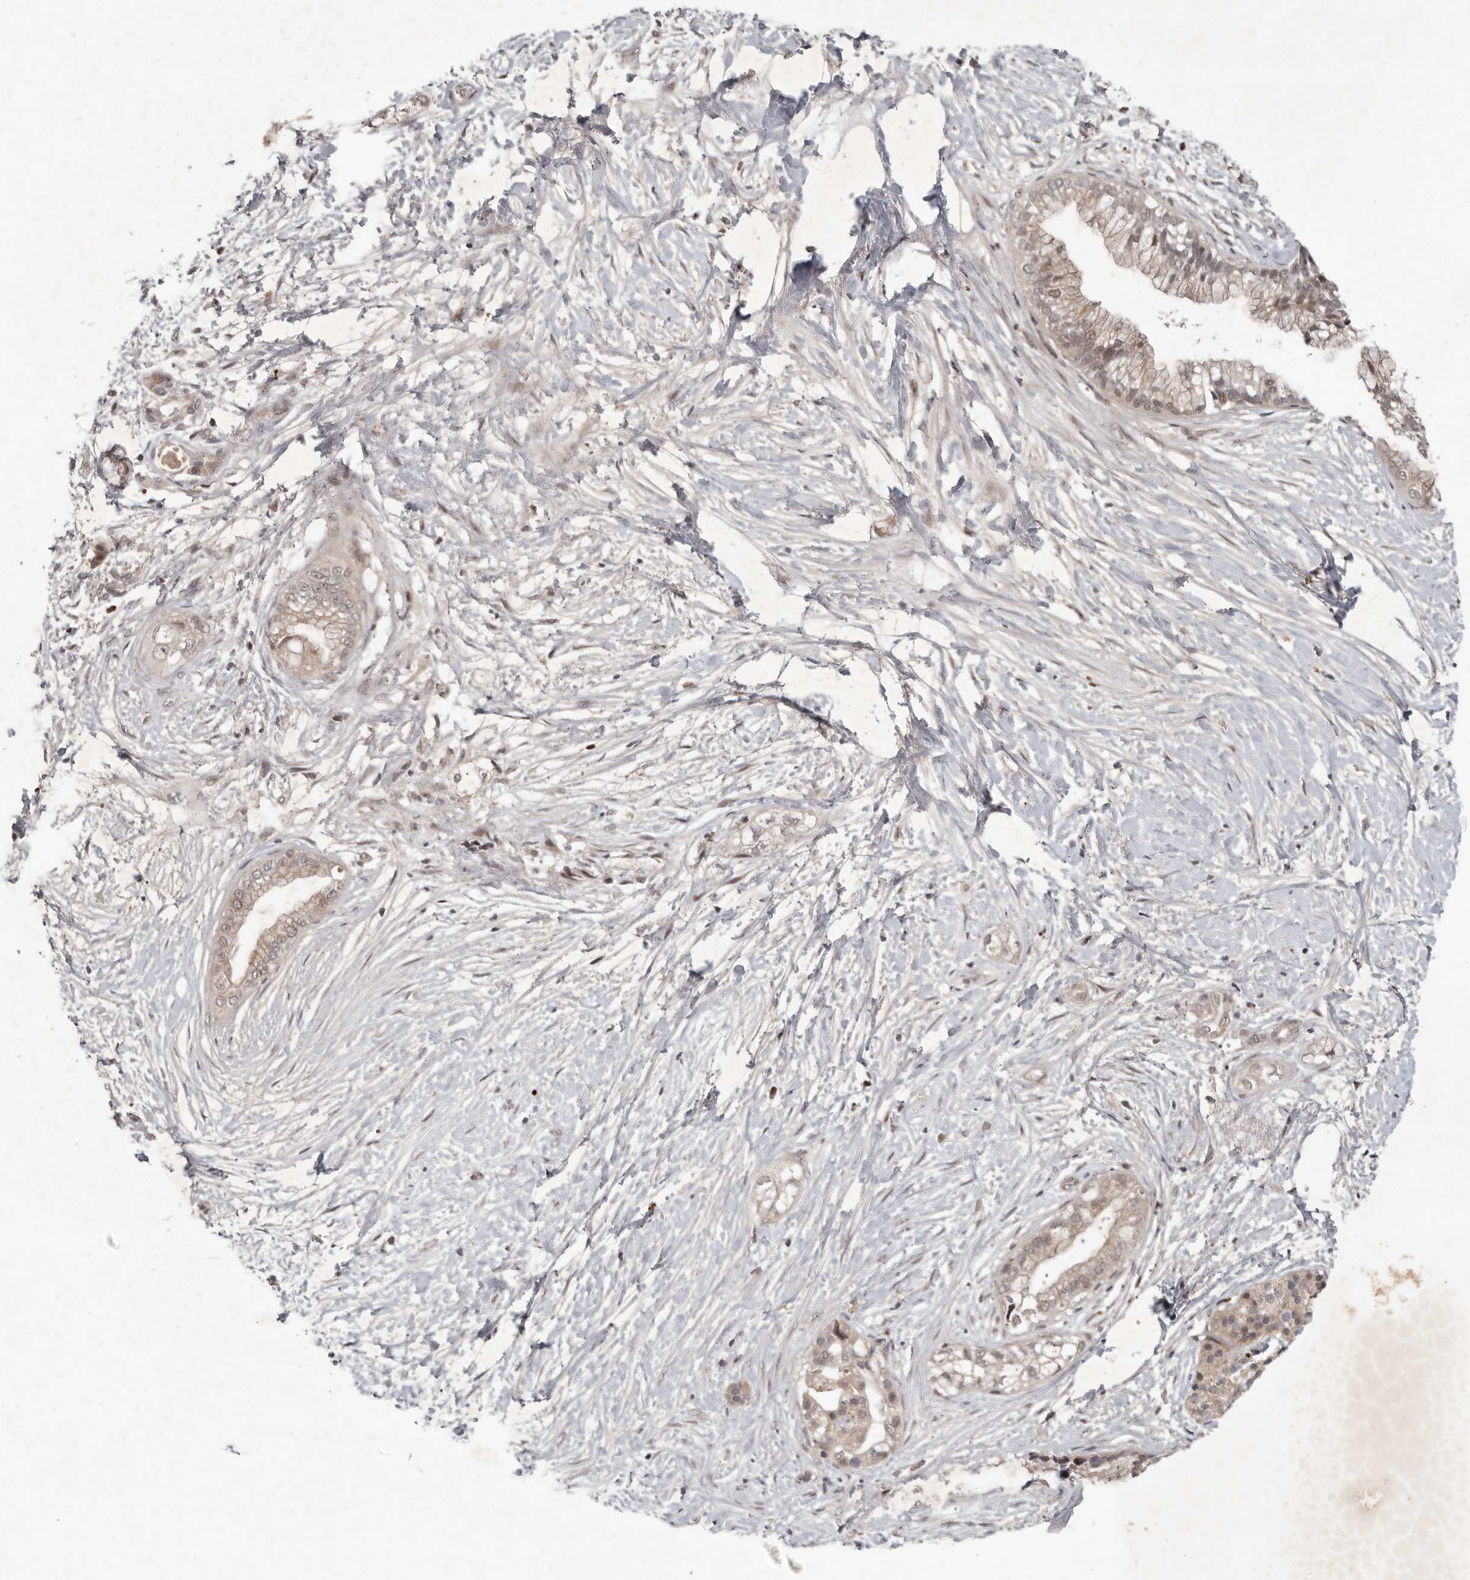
{"staining": {"intensity": "weak", "quantity": ">75%", "location": "cytoplasmic/membranous,nuclear"}, "tissue": "pancreatic cancer", "cell_type": "Tumor cells", "image_type": "cancer", "snomed": [{"axis": "morphology", "description": "Adenocarcinoma, NOS"}, {"axis": "topography", "description": "Pancreas"}], "caption": "Pancreatic adenocarcinoma tissue demonstrates weak cytoplasmic/membranous and nuclear positivity in approximately >75% of tumor cells The staining was performed using DAB, with brown indicating positive protein expression. Nuclei are stained blue with hematoxylin.", "gene": "RABIF", "patient": {"sex": "male", "age": 68}}